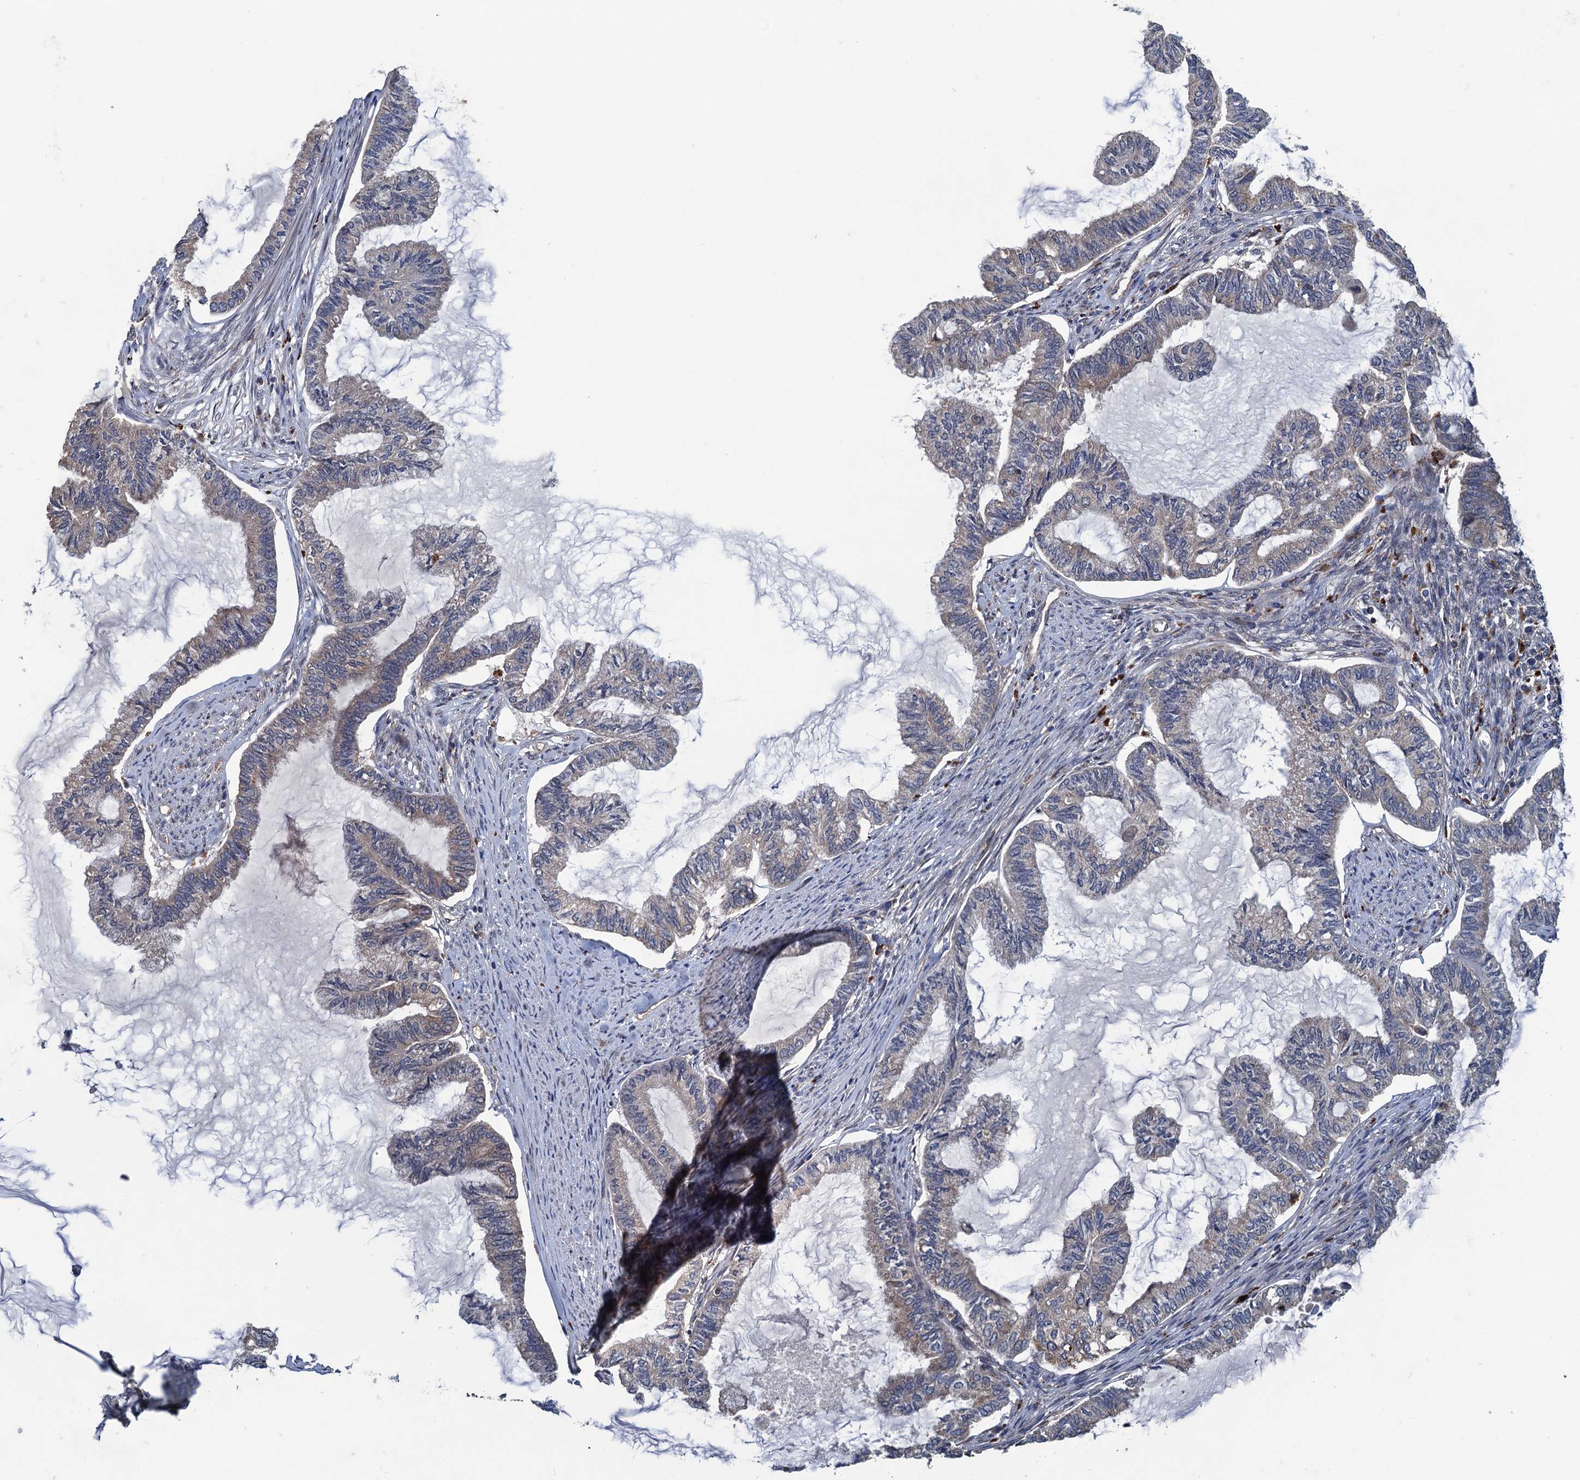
{"staining": {"intensity": "weak", "quantity": "<25%", "location": "cytoplasmic/membranous"}, "tissue": "endometrial cancer", "cell_type": "Tumor cells", "image_type": "cancer", "snomed": [{"axis": "morphology", "description": "Adenocarcinoma, NOS"}, {"axis": "topography", "description": "Endometrium"}], "caption": "This photomicrograph is of adenocarcinoma (endometrial) stained with IHC to label a protein in brown with the nuclei are counter-stained blue. There is no expression in tumor cells.", "gene": "CNTN5", "patient": {"sex": "female", "age": 86}}